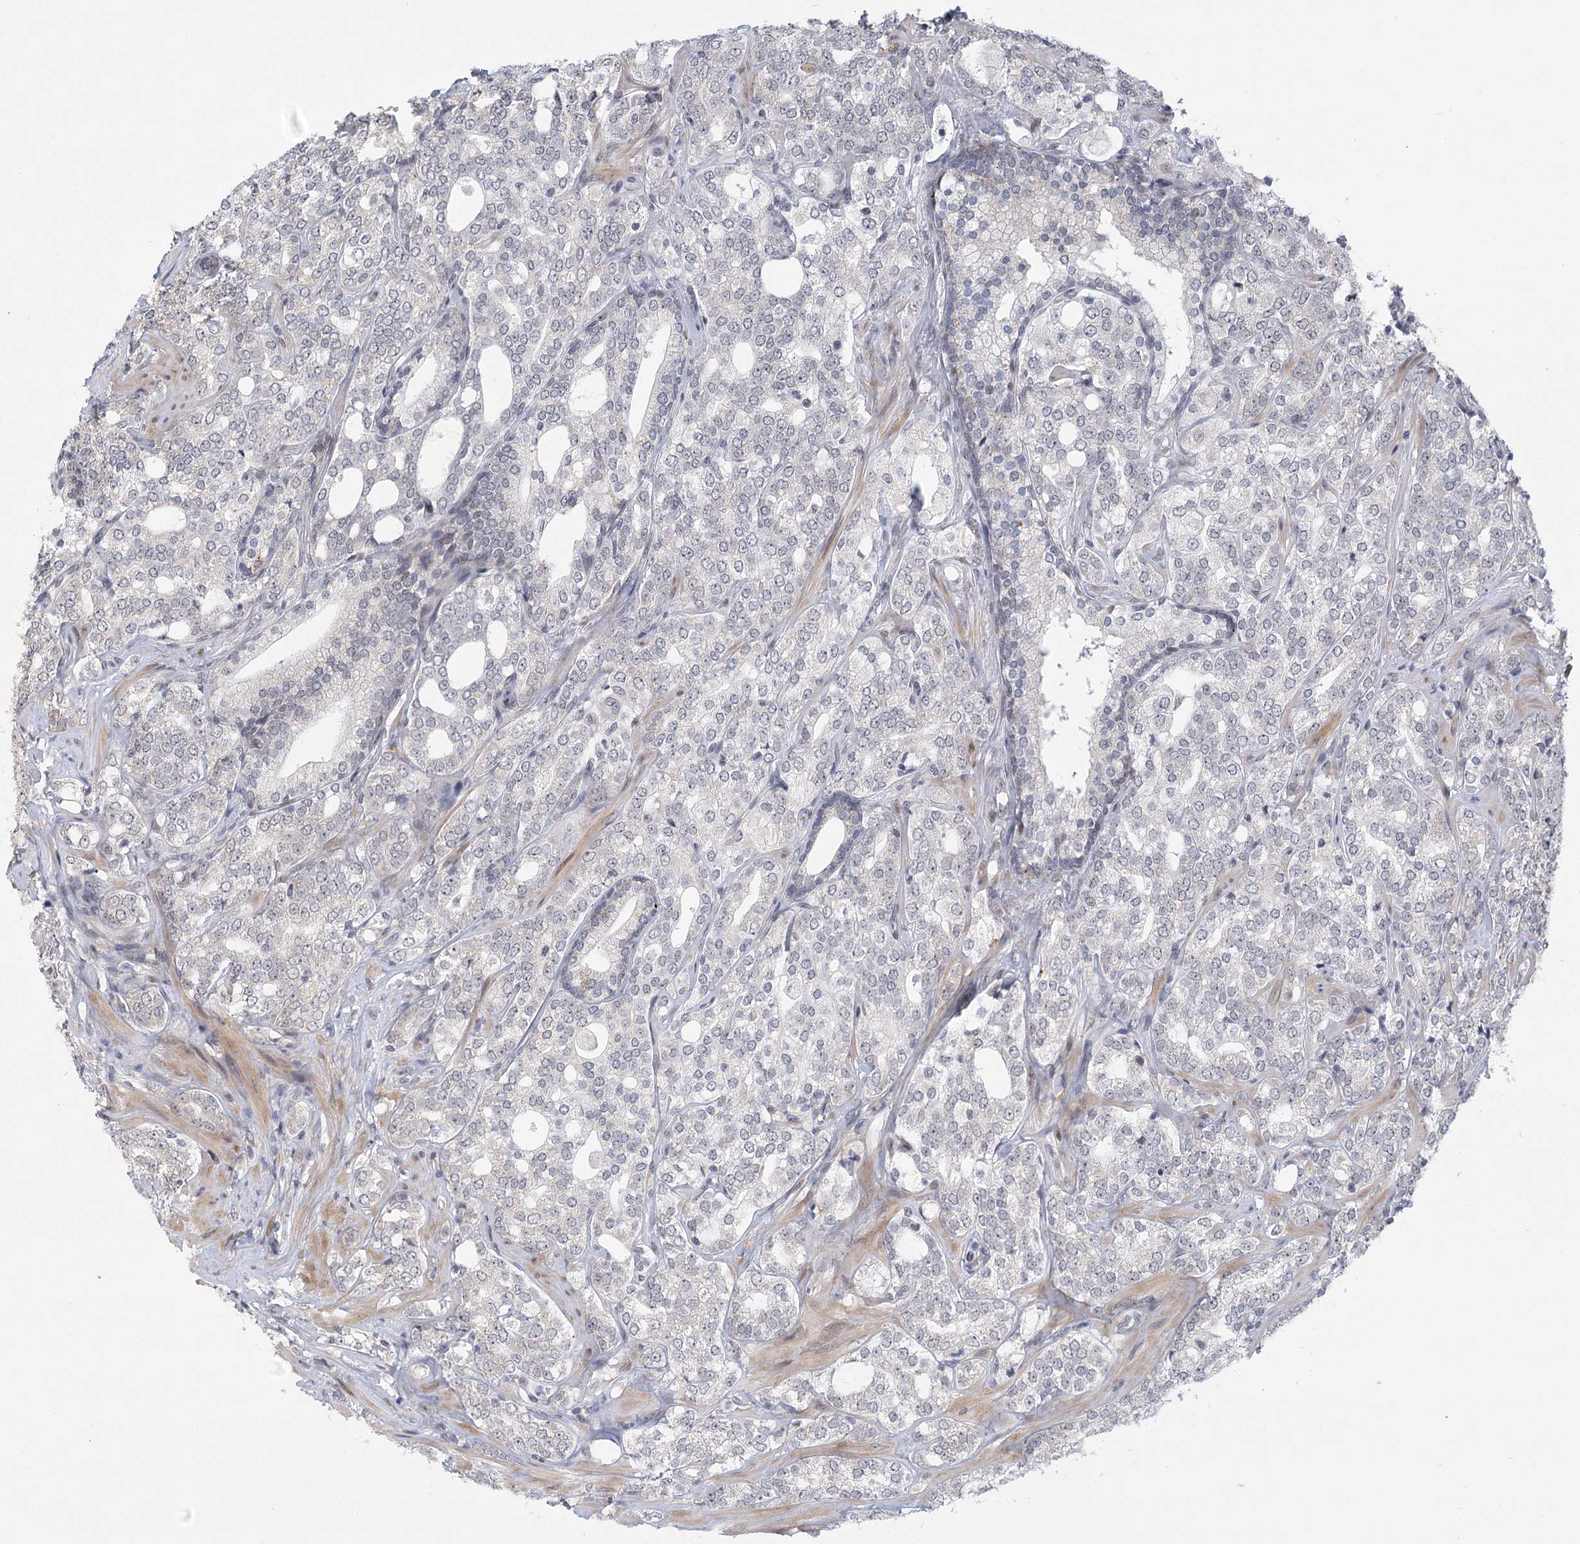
{"staining": {"intensity": "negative", "quantity": "none", "location": "none"}, "tissue": "prostate cancer", "cell_type": "Tumor cells", "image_type": "cancer", "snomed": [{"axis": "morphology", "description": "Adenocarcinoma, High grade"}, {"axis": "topography", "description": "Prostate"}], "caption": "The IHC image has no significant positivity in tumor cells of prostate high-grade adenocarcinoma tissue.", "gene": "CIB4", "patient": {"sex": "male", "age": 64}}